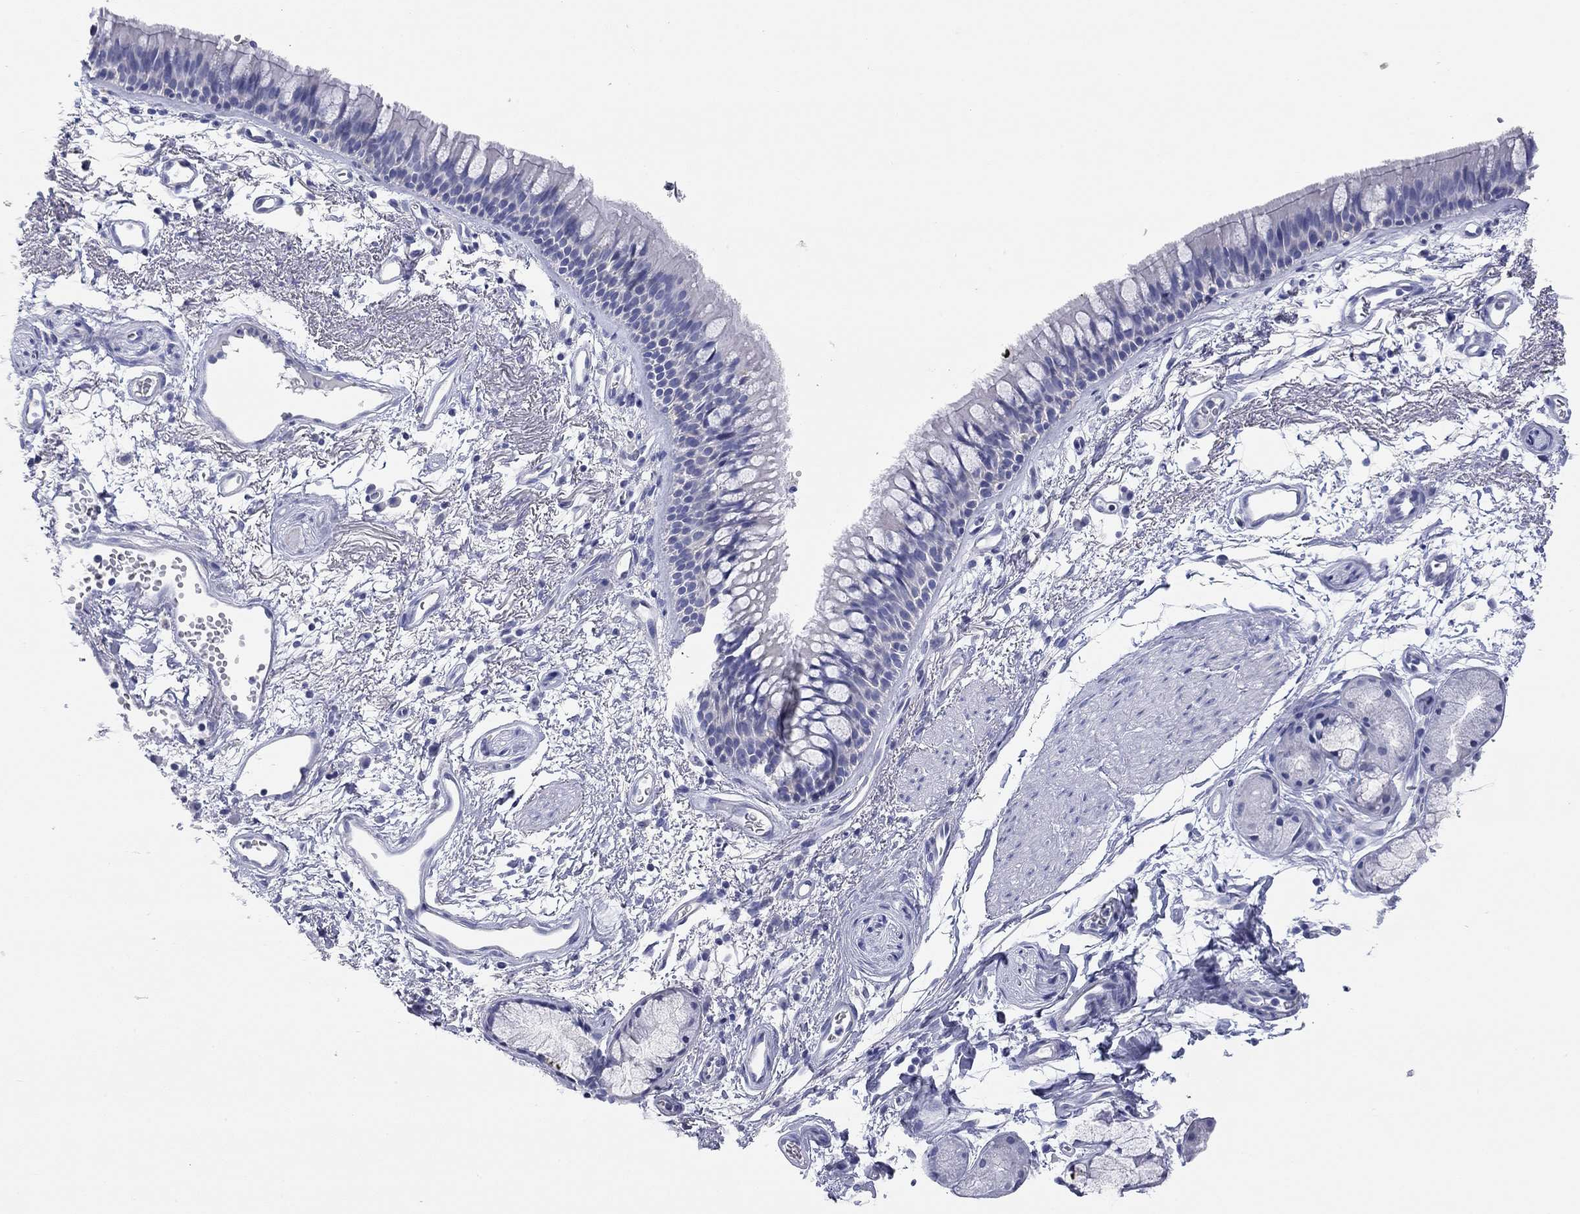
{"staining": {"intensity": "negative", "quantity": "none", "location": "none"}, "tissue": "bronchus", "cell_type": "Respiratory epithelial cells", "image_type": "normal", "snomed": [{"axis": "morphology", "description": "Normal tissue, NOS"}, {"axis": "topography", "description": "Cartilage tissue"}, {"axis": "topography", "description": "Bronchus"}], "caption": "Immunohistochemistry (IHC) of benign bronchus displays no expression in respiratory epithelial cells. (DAB immunohistochemistry (IHC) with hematoxylin counter stain).", "gene": "ENSG00000269035", "patient": {"sex": "male", "age": 66}}